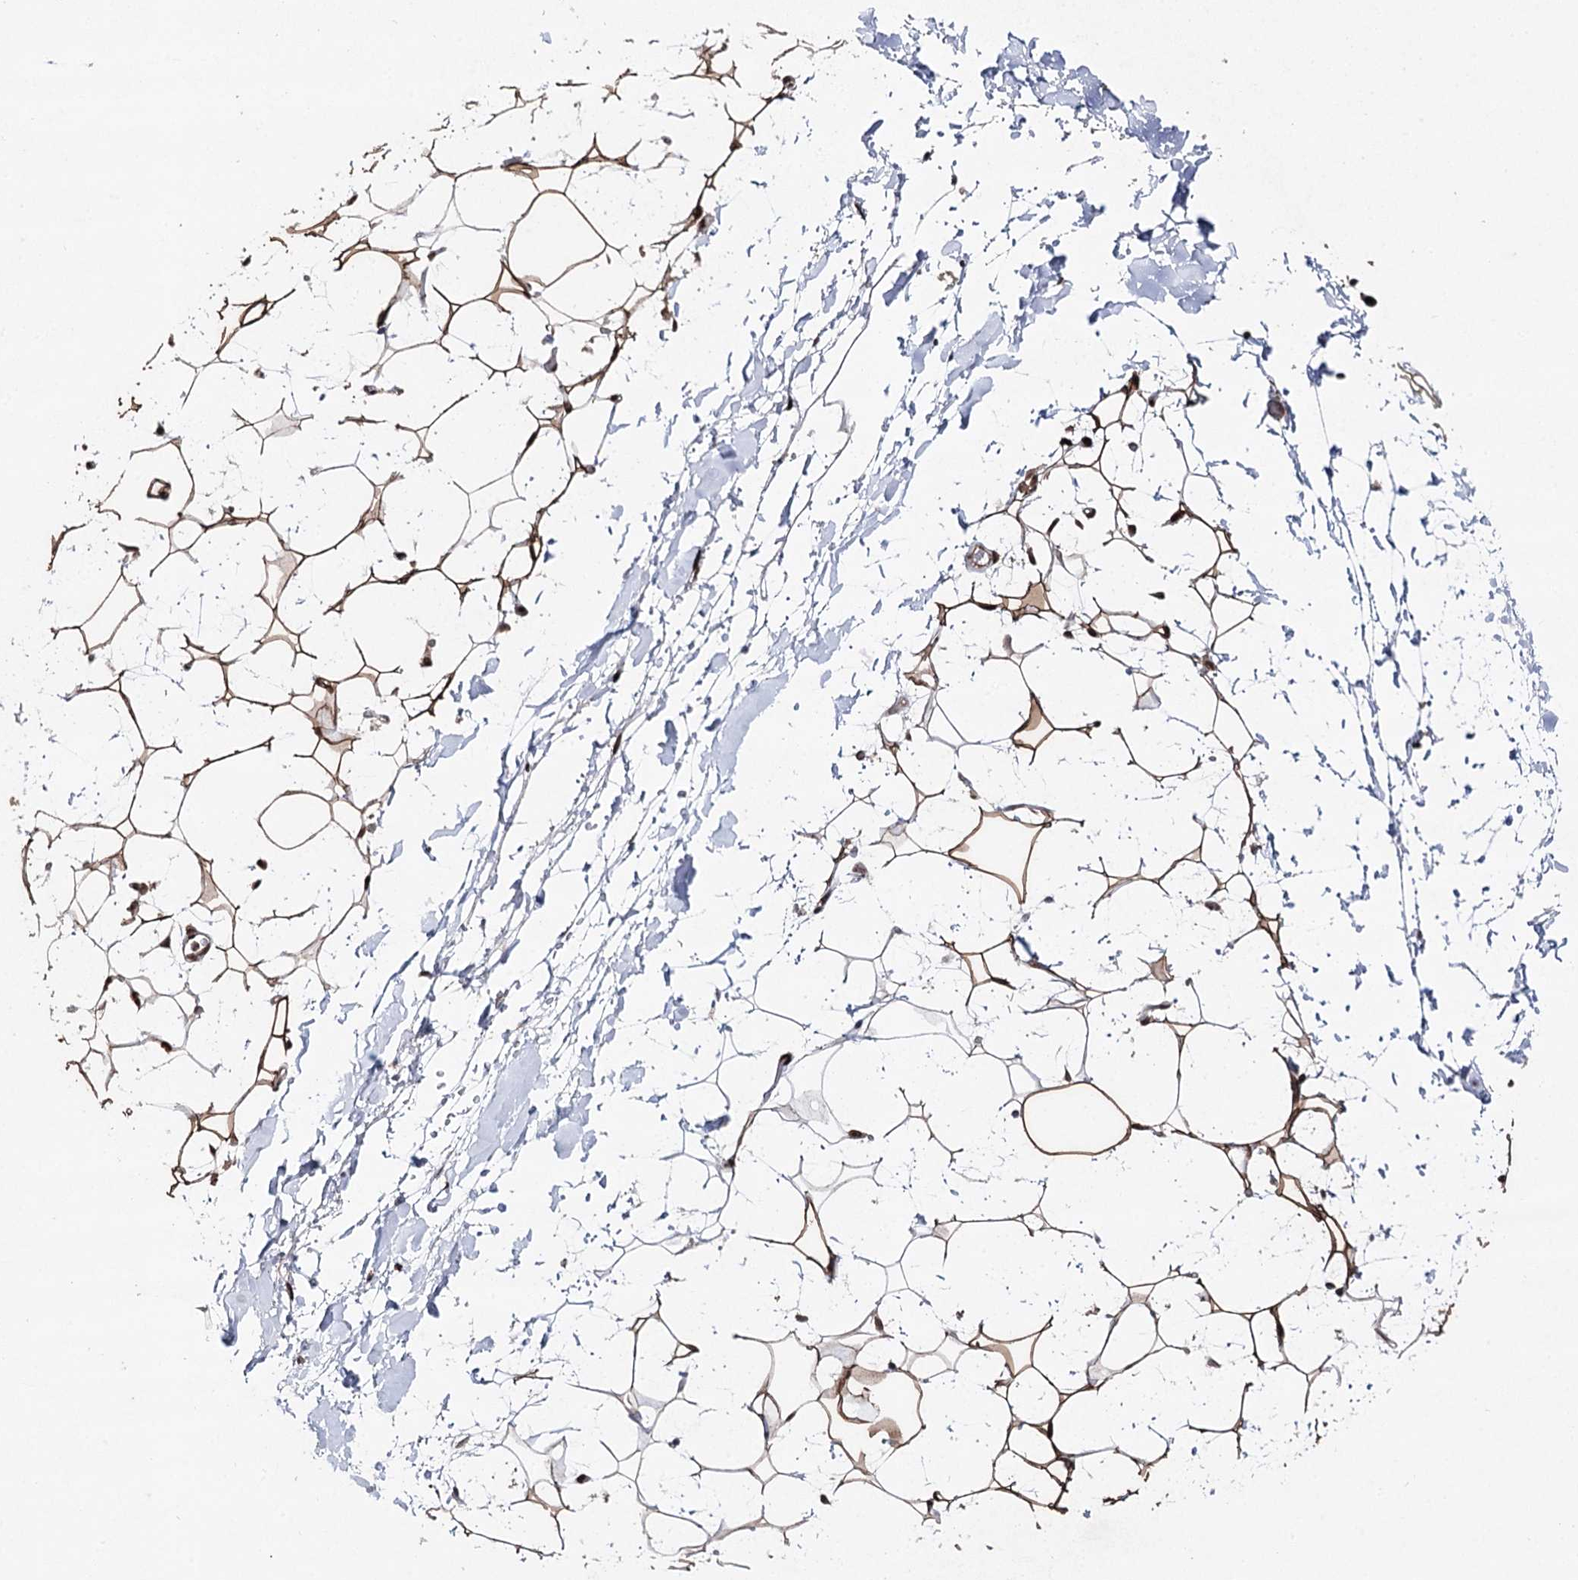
{"staining": {"intensity": "strong", "quantity": ">75%", "location": "cytoplasmic/membranous,nuclear"}, "tissue": "adipose tissue", "cell_type": "Adipocytes", "image_type": "normal", "snomed": [{"axis": "morphology", "description": "Normal tissue, NOS"}, {"axis": "topography", "description": "Breast"}], "caption": "Strong cytoplasmic/membranous,nuclear protein staining is identified in approximately >75% of adipocytes in adipose tissue.", "gene": "PDCD4", "patient": {"sex": "female", "age": 26}}